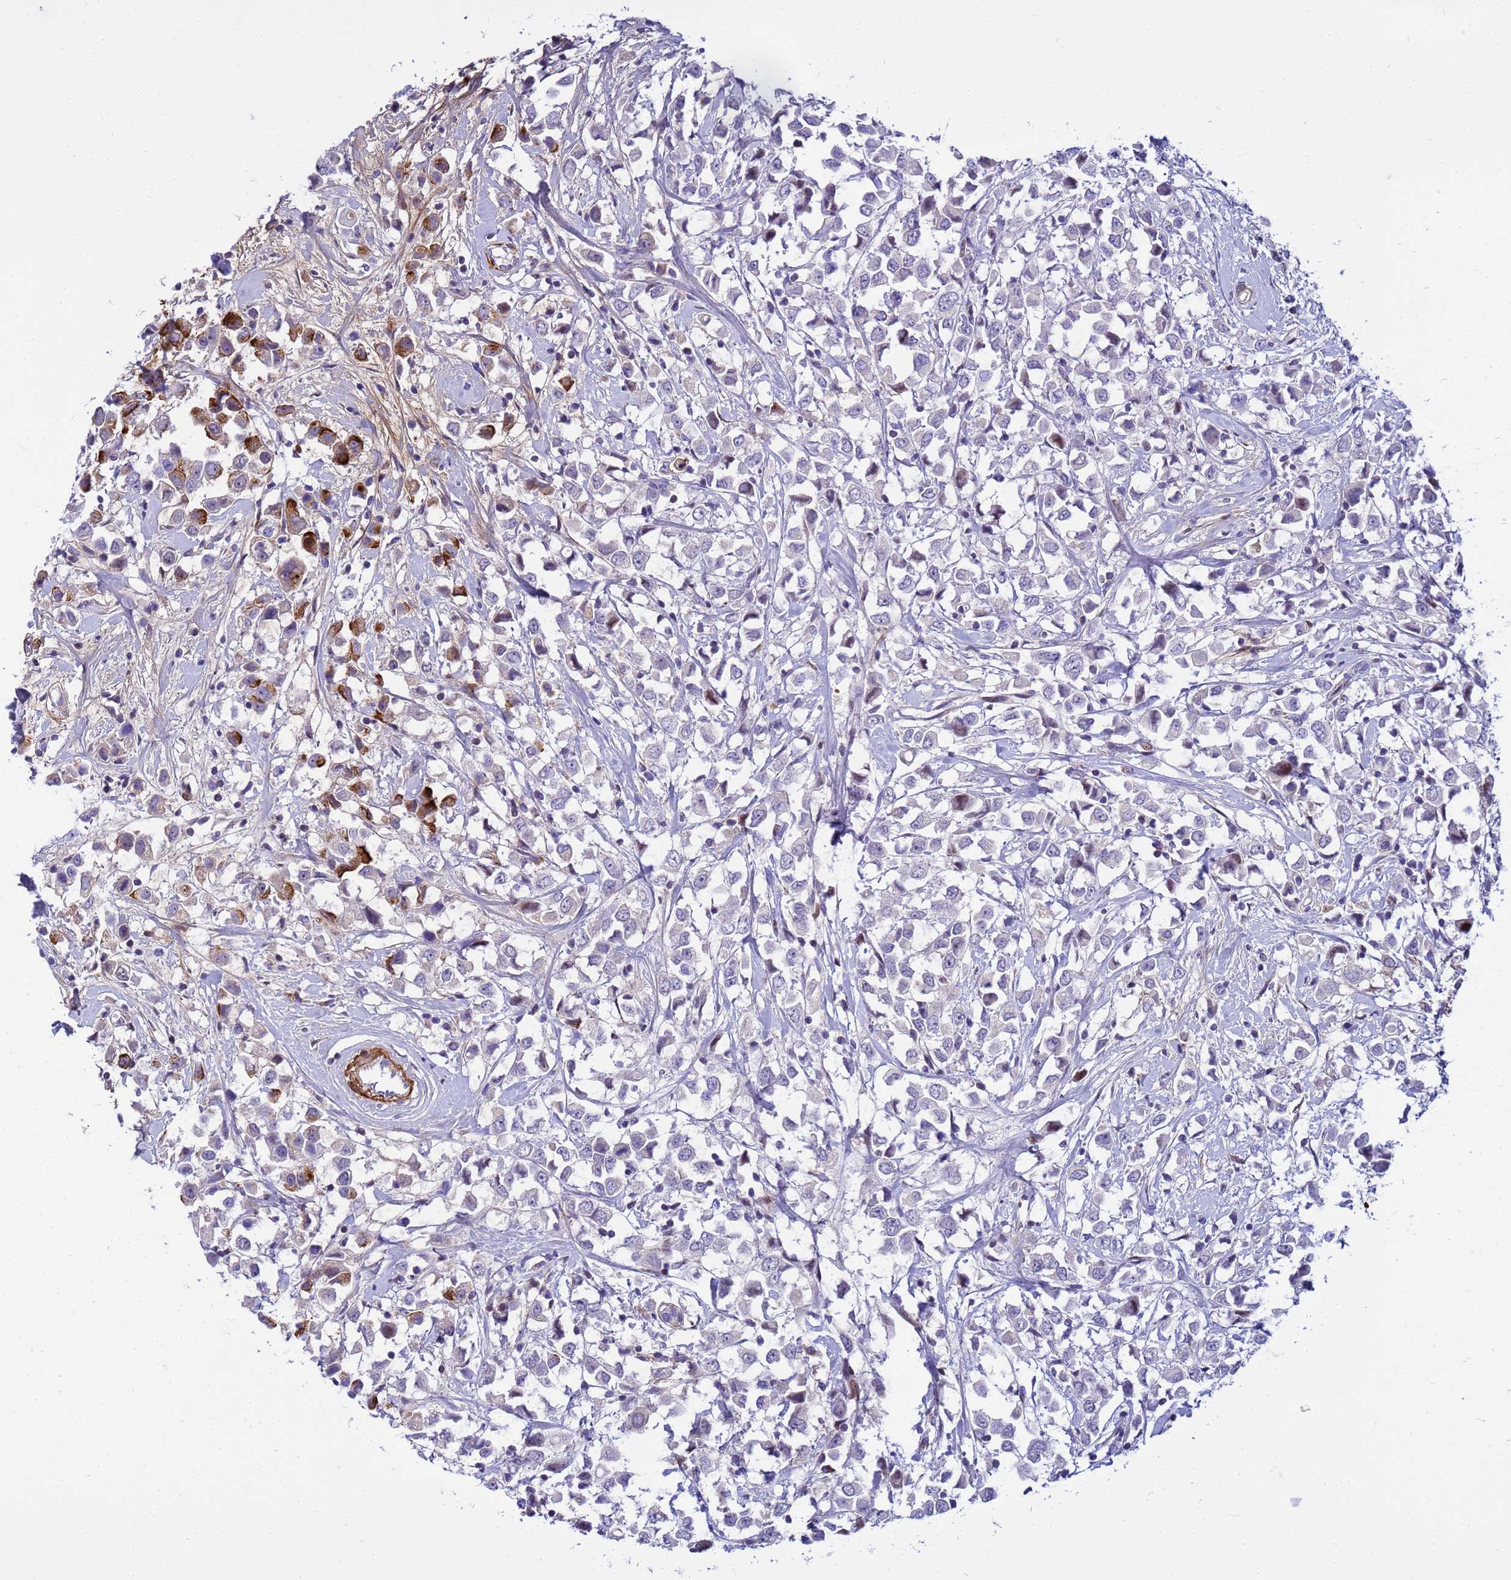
{"staining": {"intensity": "moderate", "quantity": "<25%", "location": "cytoplasmic/membranous"}, "tissue": "breast cancer", "cell_type": "Tumor cells", "image_type": "cancer", "snomed": [{"axis": "morphology", "description": "Duct carcinoma"}, {"axis": "topography", "description": "Breast"}], "caption": "Immunohistochemical staining of breast cancer (intraductal carcinoma) exhibits low levels of moderate cytoplasmic/membranous staining in approximately <25% of tumor cells.", "gene": "P2RX7", "patient": {"sex": "female", "age": 61}}